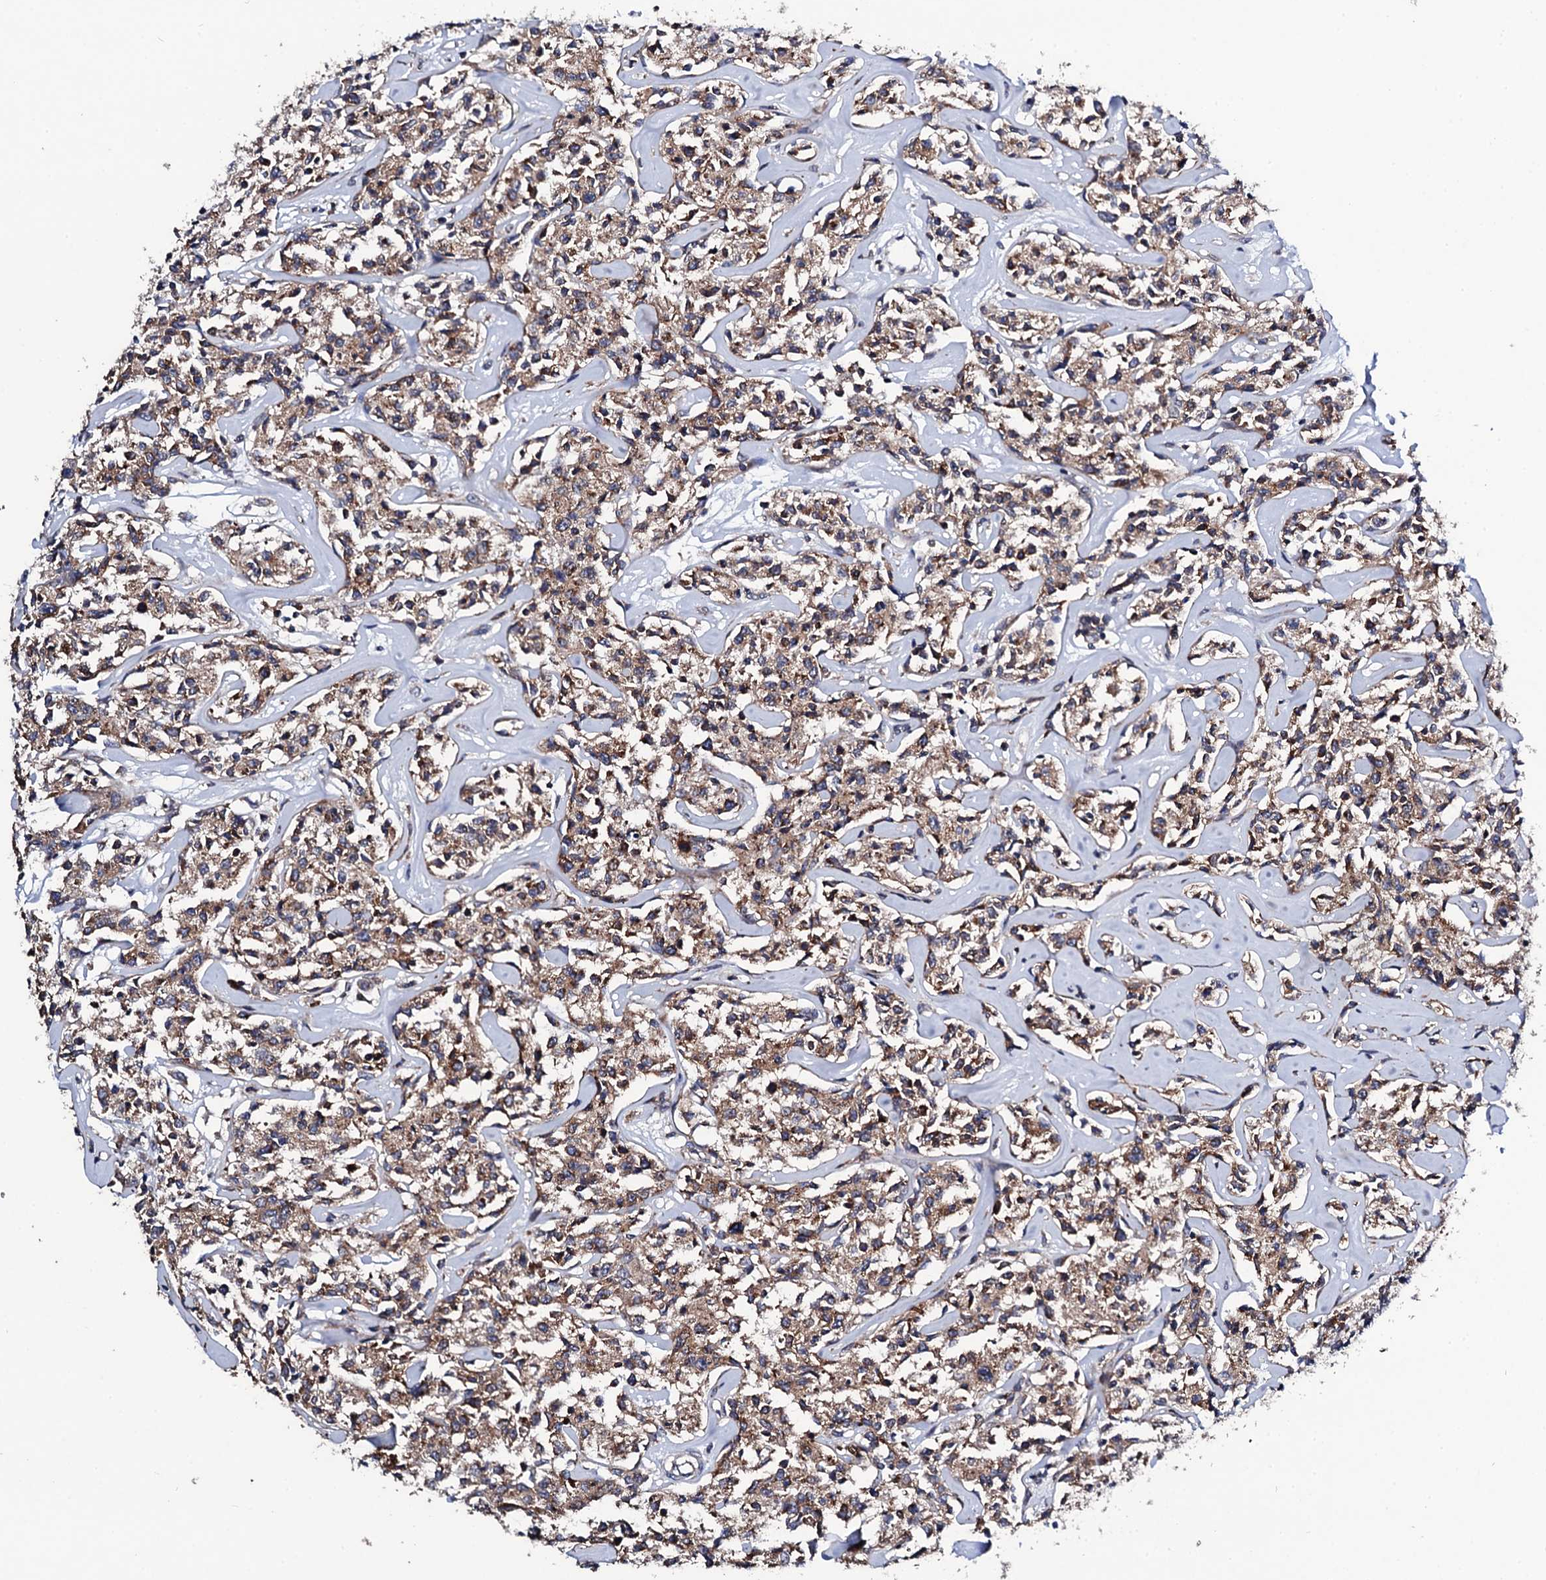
{"staining": {"intensity": "moderate", "quantity": ">75%", "location": "cytoplasmic/membranous"}, "tissue": "lymphoma", "cell_type": "Tumor cells", "image_type": "cancer", "snomed": [{"axis": "morphology", "description": "Malignant lymphoma, non-Hodgkin's type, Low grade"}, {"axis": "topography", "description": "Small intestine"}], "caption": "Protein expression analysis of lymphoma displays moderate cytoplasmic/membranous expression in approximately >75% of tumor cells. (DAB (3,3'-diaminobenzidine) IHC with brightfield microscopy, high magnification).", "gene": "COG4", "patient": {"sex": "female", "age": 59}}